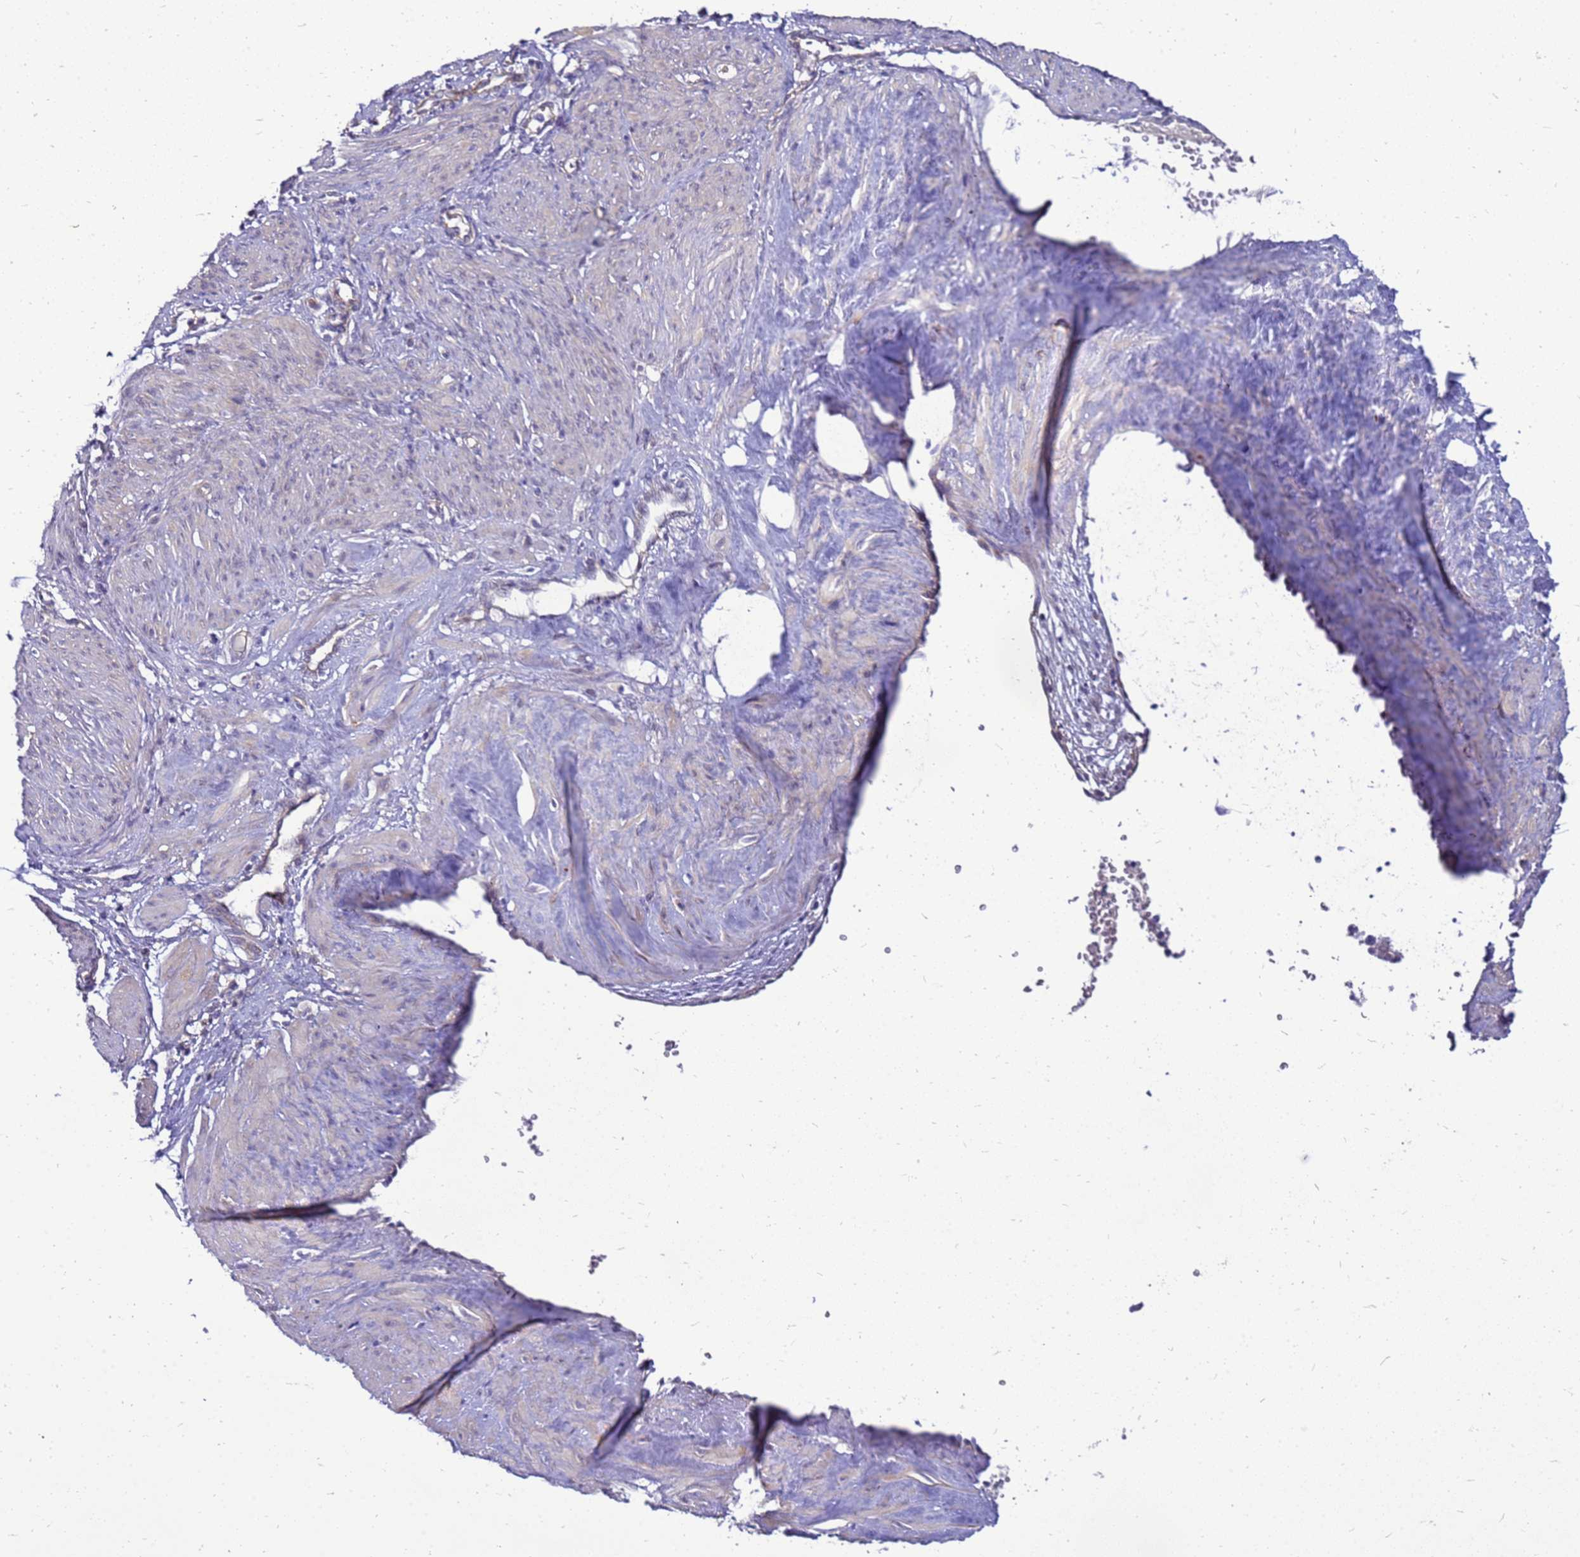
{"staining": {"intensity": "negative", "quantity": "none", "location": "none"}, "tissue": "smooth muscle", "cell_type": "Smooth muscle cells", "image_type": "normal", "snomed": [{"axis": "morphology", "description": "Normal tissue, NOS"}, {"axis": "topography", "description": "Endometrium"}], "caption": "Protein analysis of normal smooth muscle reveals no significant expression in smooth muscle cells. (Immunohistochemistry, brightfield microscopy, high magnification).", "gene": "ENOPH1", "patient": {"sex": "female", "age": 33}}